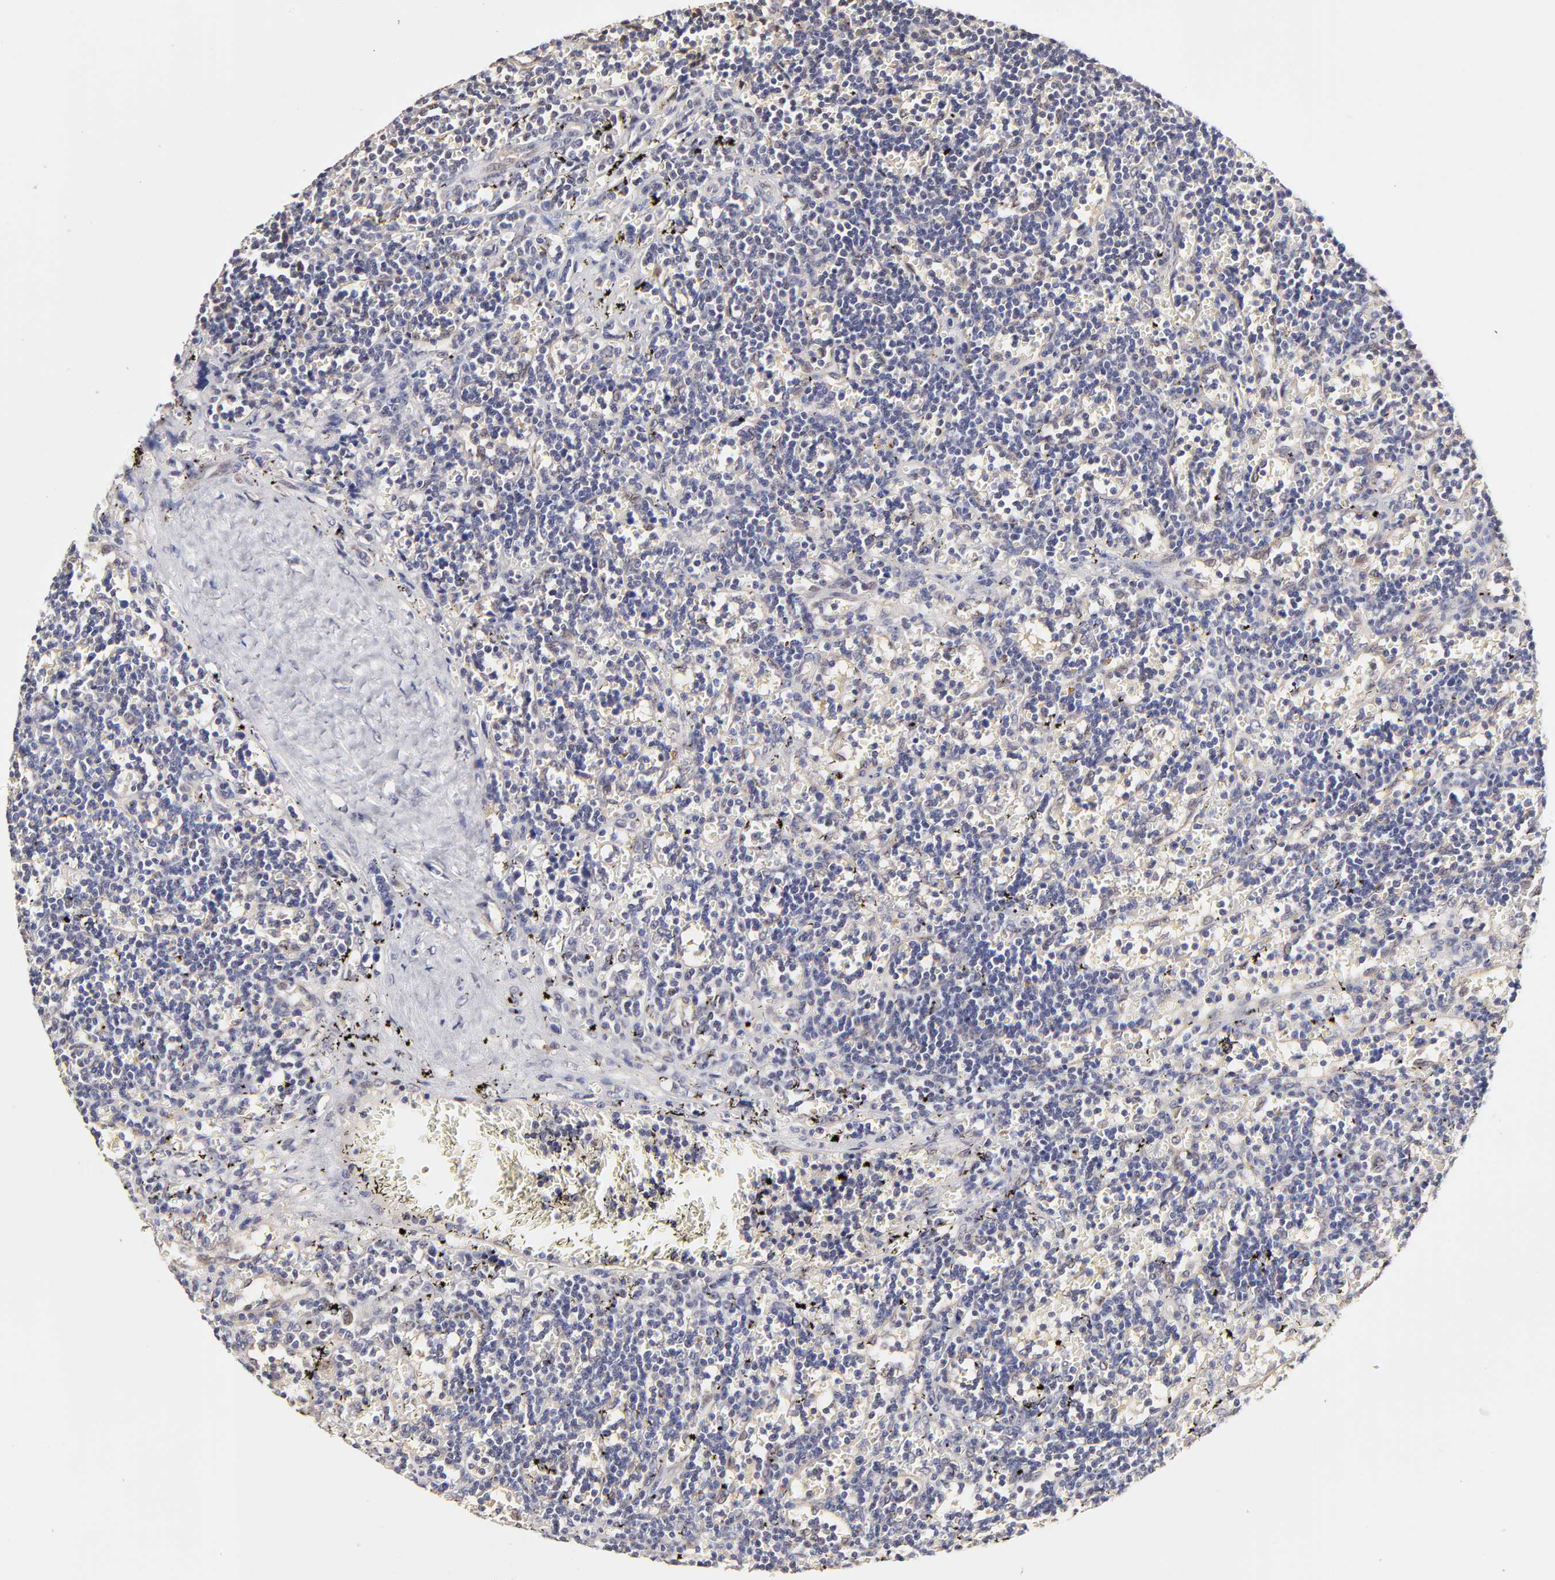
{"staining": {"intensity": "negative", "quantity": "none", "location": "none"}, "tissue": "lymphoma", "cell_type": "Tumor cells", "image_type": "cancer", "snomed": [{"axis": "morphology", "description": "Malignant lymphoma, non-Hodgkin's type, Low grade"}, {"axis": "topography", "description": "Spleen"}], "caption": "This photomicrograph is of malignant lymphoma, non-Hodgkin's type (low-grade) stained with immunohistochemistry to label a protein in brown with the nuclei are counter-stained blue. There is no staining in tumor cells.", "gene": "ZNF10", "patient": {"sex": "male", "age": 60}}